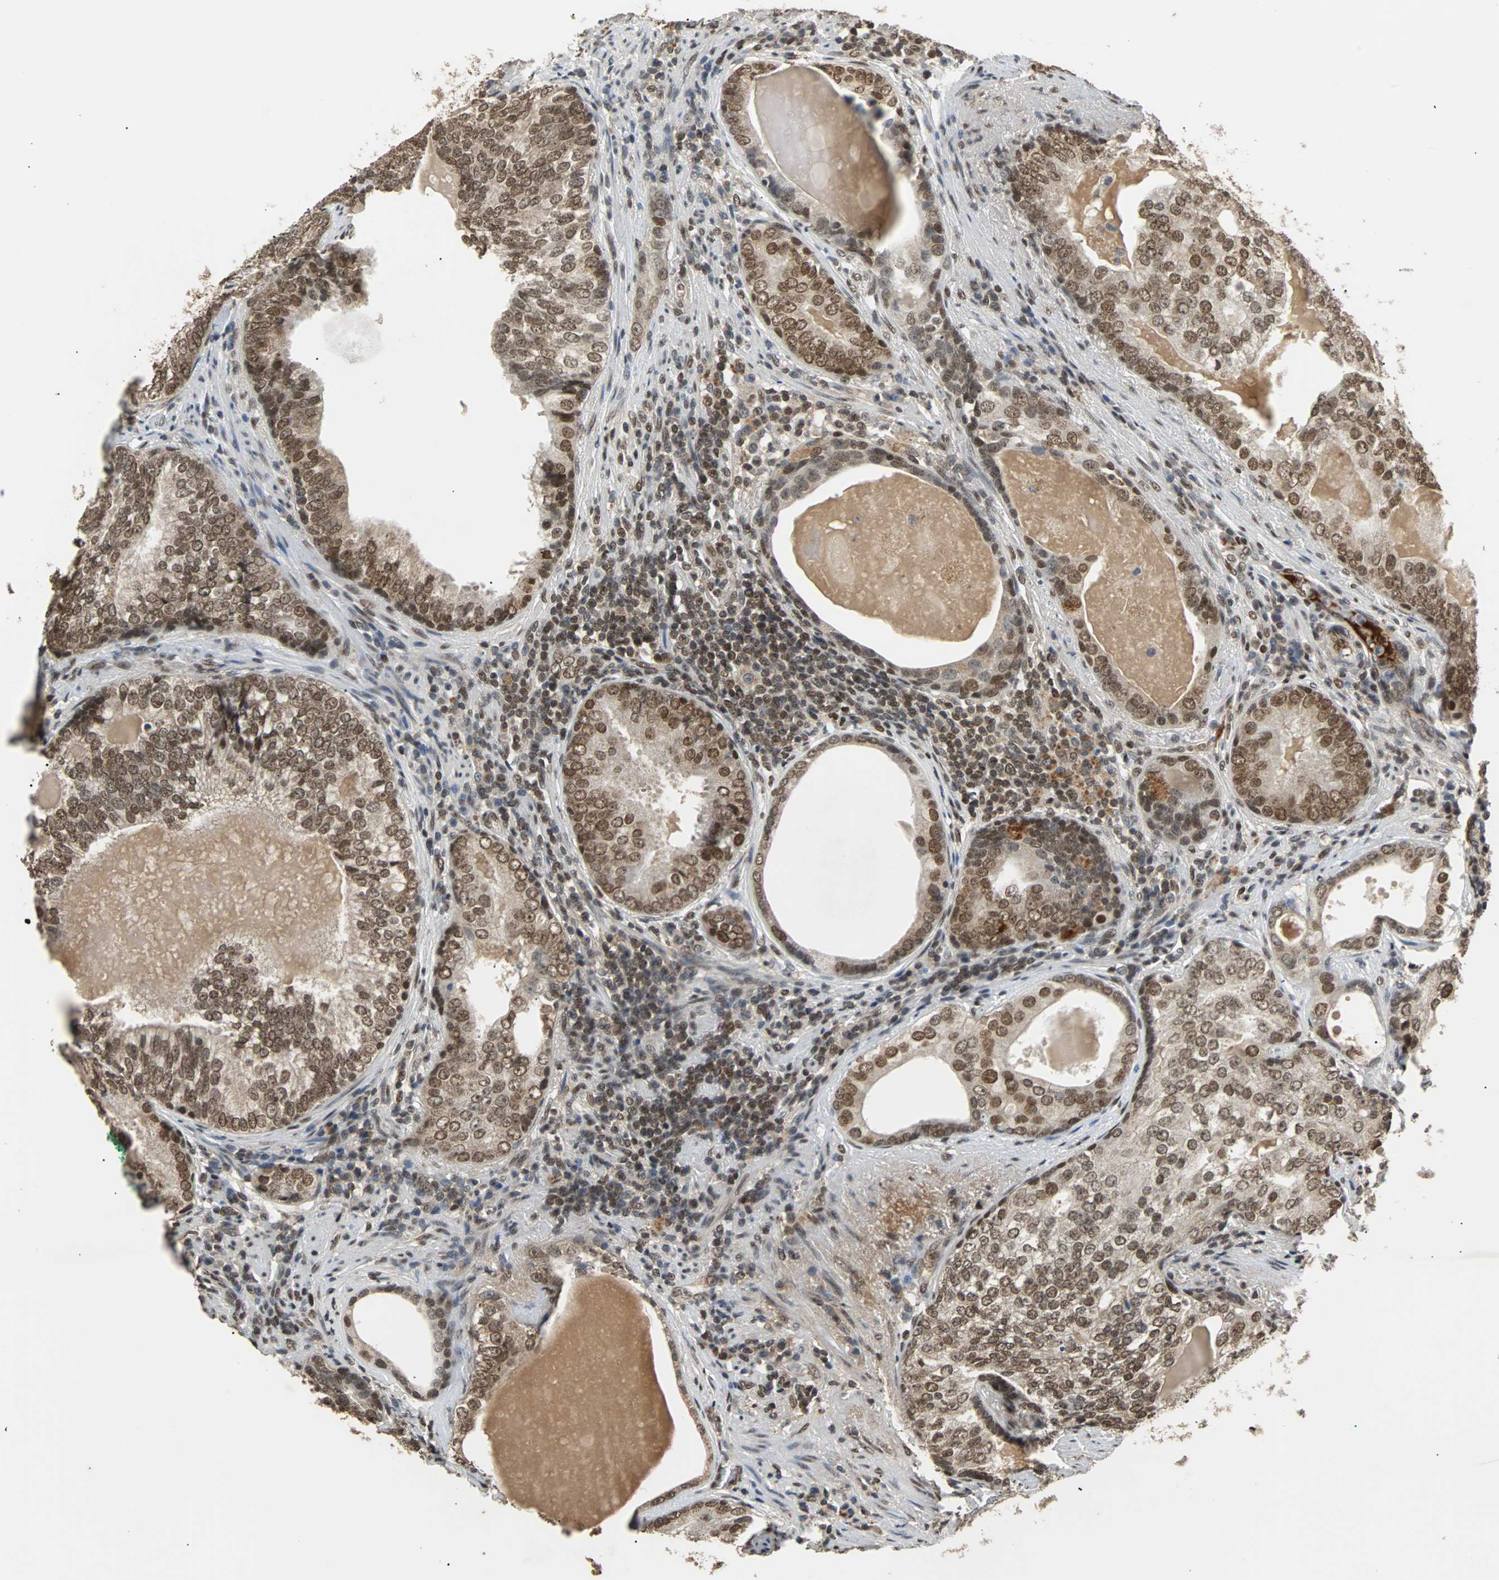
{"staining": {"intensity": "moderate", "quantity": ">75%", "location": "nuclear"}, "tissue": "prostate cancer", "cell_type": "Tumor cells", "image_type": "cancer", "snomed": [{"axis": "morphology", "description": "Adenocarcinoma, High grade"}, {"axis": "topography", "description": "Prostate"}], "caption": "Tumor cells display medium levels of moderate nuclear expression in about >75% of cells in human prostate cancer.", "gene": "PHC1", "patient": {"sex": "male", "age": 66}}